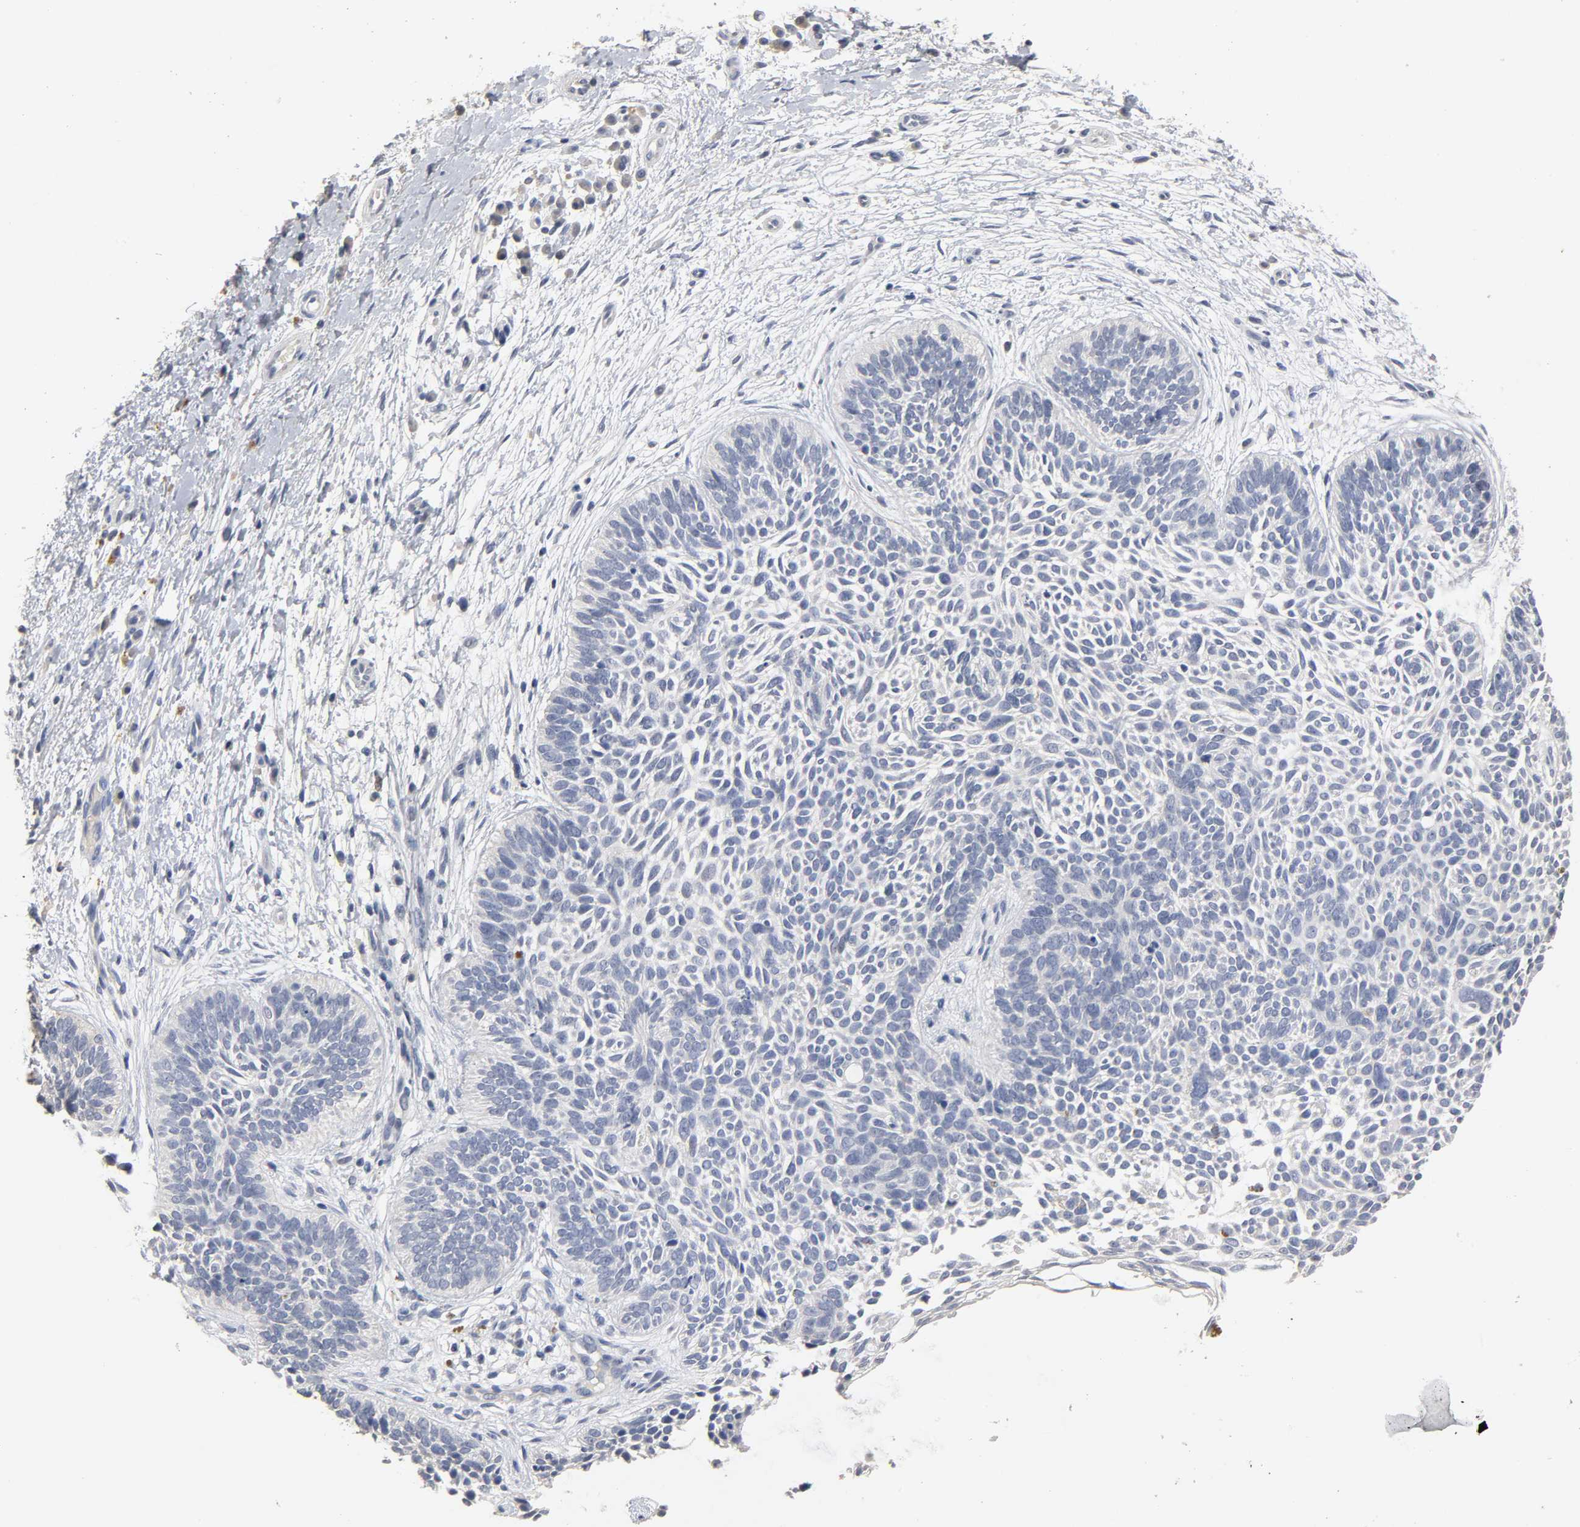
{"staining": {"intensity": "negative", "quantity": "none", "location": "none"}, "tissue": "skin cancer", "cell_type": "Tumor cells", "image_type": "cancer", "snomed": [{"axis": "morphology", "description": "Basal cell carcinoma"}, {"axis": "topography", "description": "Skin"}], "caption": "This photomicrograph is of skin basal cell carcinoma stained with immunohistochemistry (IHC) to label a protein in brown with the nuclei are counter-stained blue. There is no positivity in tumor cells.", "gene": "OVOL1", "patient": {"sex": "female", "age": 79}}